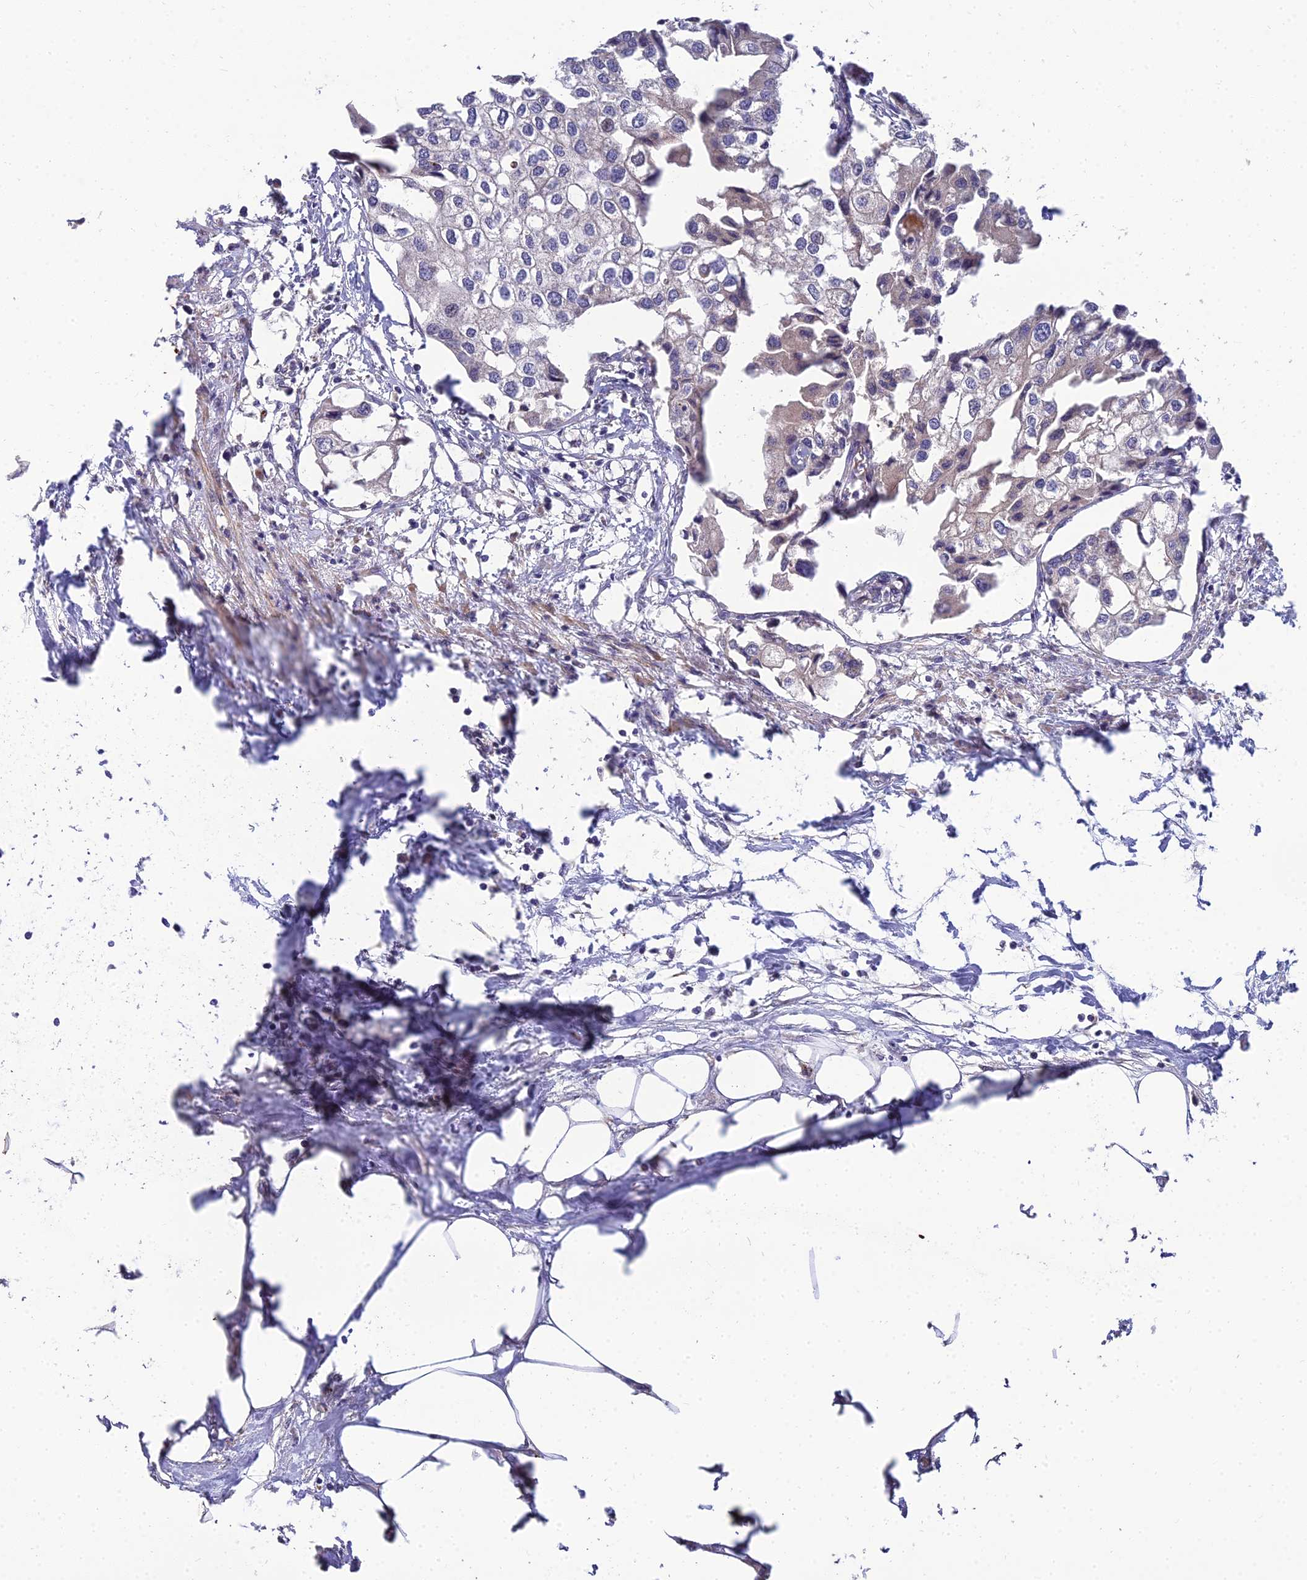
{"staining": {"intensity": "negative", "quantity": "none", "location": "none"}, "tissue": "urothelial cancer", "cell_type": "Tumor cells", "image_type": "cancer", "snomed": [{"axis": "morphology", "description": "Urothelial carcinoma, High grade"}, {"axis": "topography", "description": "Urinary bladder"}], "caption": "The photomicrograph demonstrates no significant positivity in tumor cells of urothelial carcinoma (high-grade).", "gene": "NPY", "patient": {"sex": "male", "age": 64}}